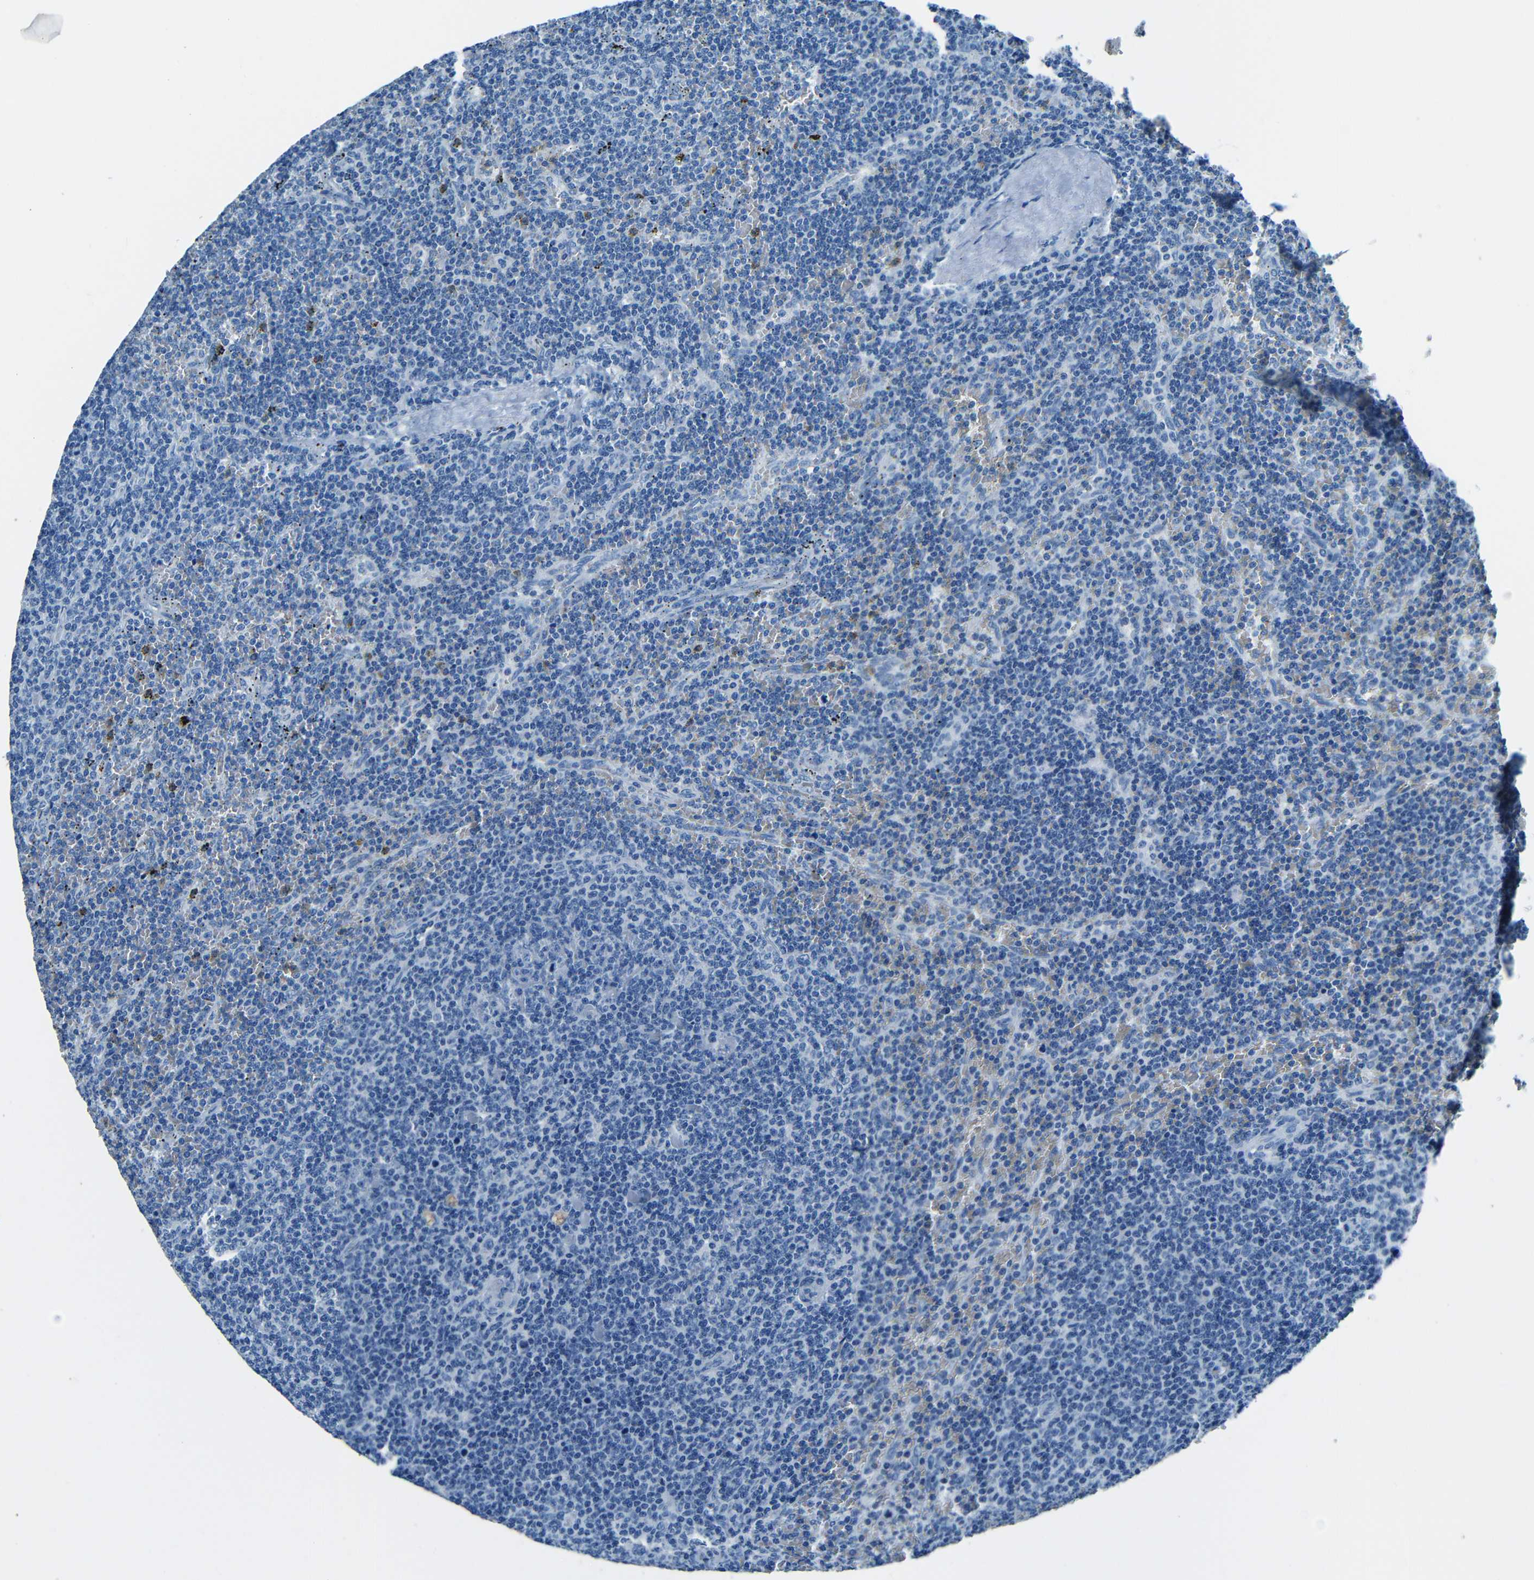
{"staining": {"intensity": "negative", "quantity": "none", "location": "none"}, "tissue": "lymphoma", "cell_type": "Tumor cells", "image_type": "cancer", "snomed": [{"axis": "morphology", "description": "Malignant lymphoma, non-Hodgkin's type, Low grade"}, {"axis": "topography", "description": "Spleen"}], "caption": "Photomicrograph shows no protein staining in tumor cells of malignant lymphoma, non-Hodgkin's type (low-grade) tissue.", "gene": "FBN2", "patient": {"sex": "female", "age": 50}}